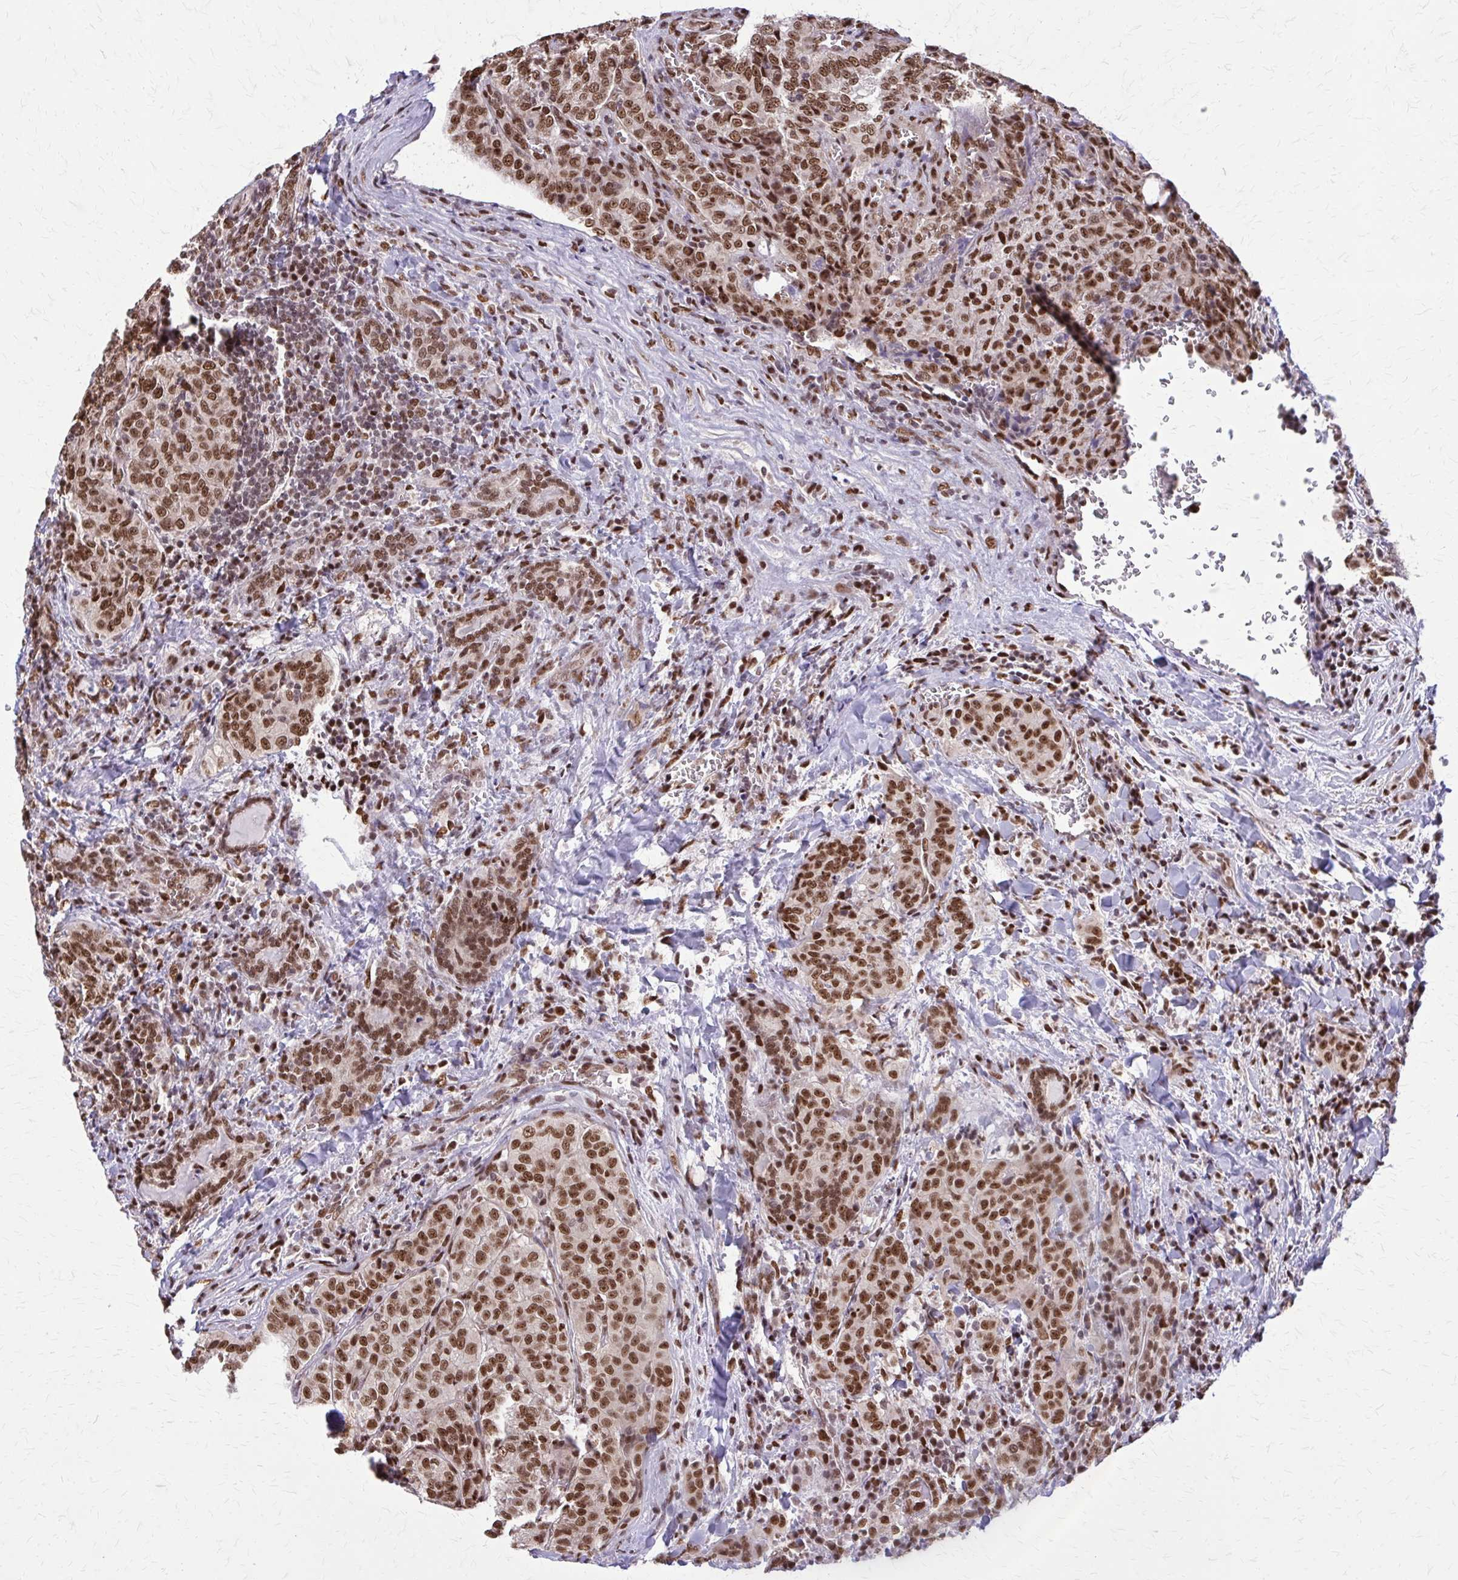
{"staining": {"intensity": "moderate", "quantity": ">75%", "location": "nuclear"}, "tissue": "thyroid cancer", "cell_type": "Tumor cells", "image_type": "cancer", "snomed": [{"axis": "morphology", "description": "Papillary adenocarcinoma, NOS"}, {"axis": "topography", "description": "Thyroid gland"}], "caption": "The image displays immunohistochemical staining of thyroid papillary adenocarcinoma. There is moderate nuclear positivity is identified in about >75% of tumor cells. (DAB (3,3'-diaminobenzidine) IHC, brown staining for protein, blue staining for nuclei).", "gene": "TTF1", "patient": {"sex": "female", "age": 30}}